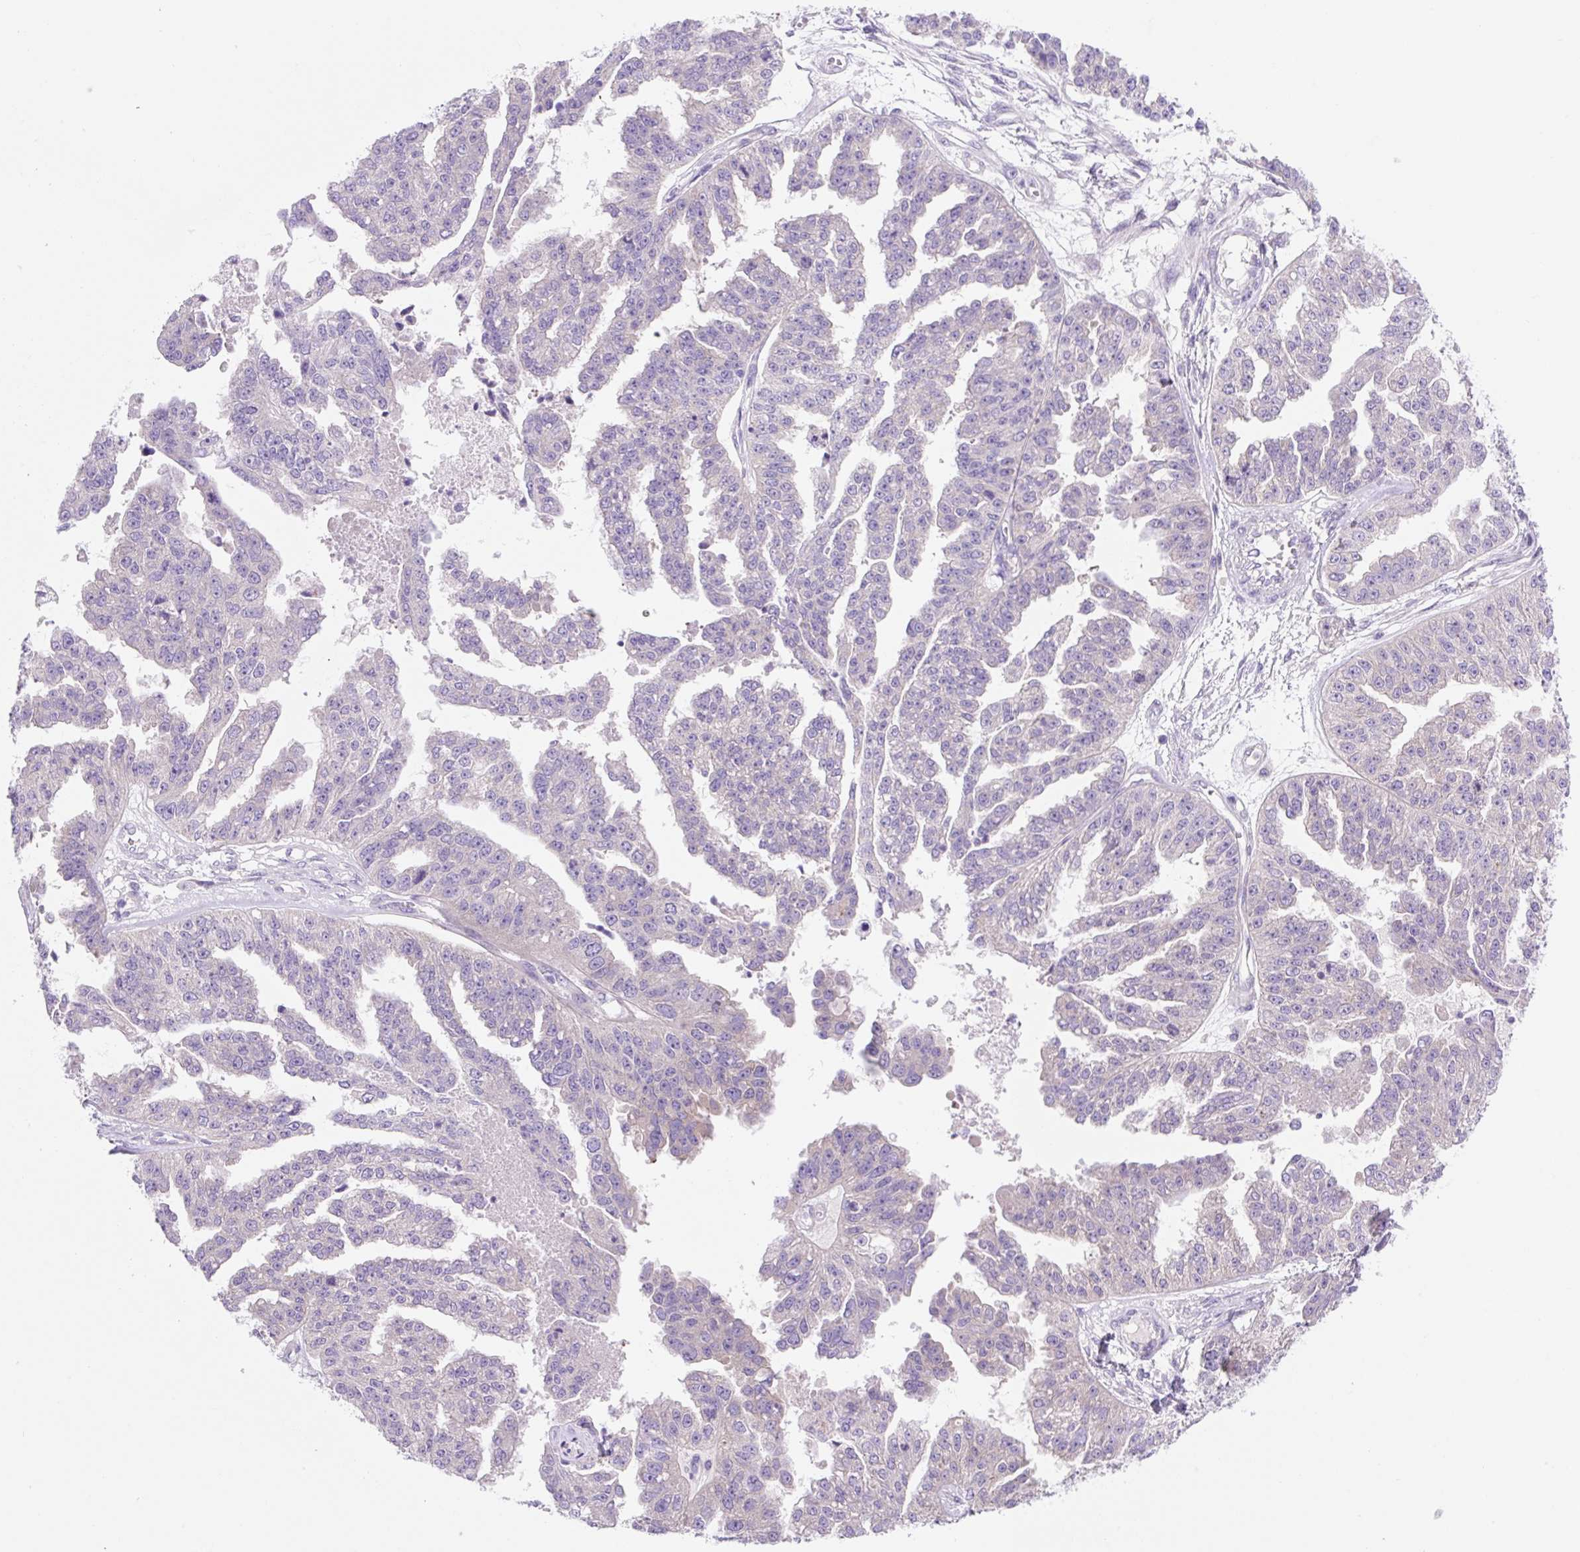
{"staining": {"intensity": "negative", "quantity": "none", "location": "none"}, "tissue": "ovarian cancer", "cell_type": "Tumor cells", "image_type": "cancer", "snomed": [{"axis": "morphology", "description": "Cystadenocarcinoma, serous, NOS"}, {"axis": "topography", "description": "Ovary"}], "caption": "Ovarian serous cystadenocarcinoma was stained to show a protein in brown. There is no significant positivity in tumor cells.", "gene": "CELF6", "patient": {"sex": "female", "age": 58}}